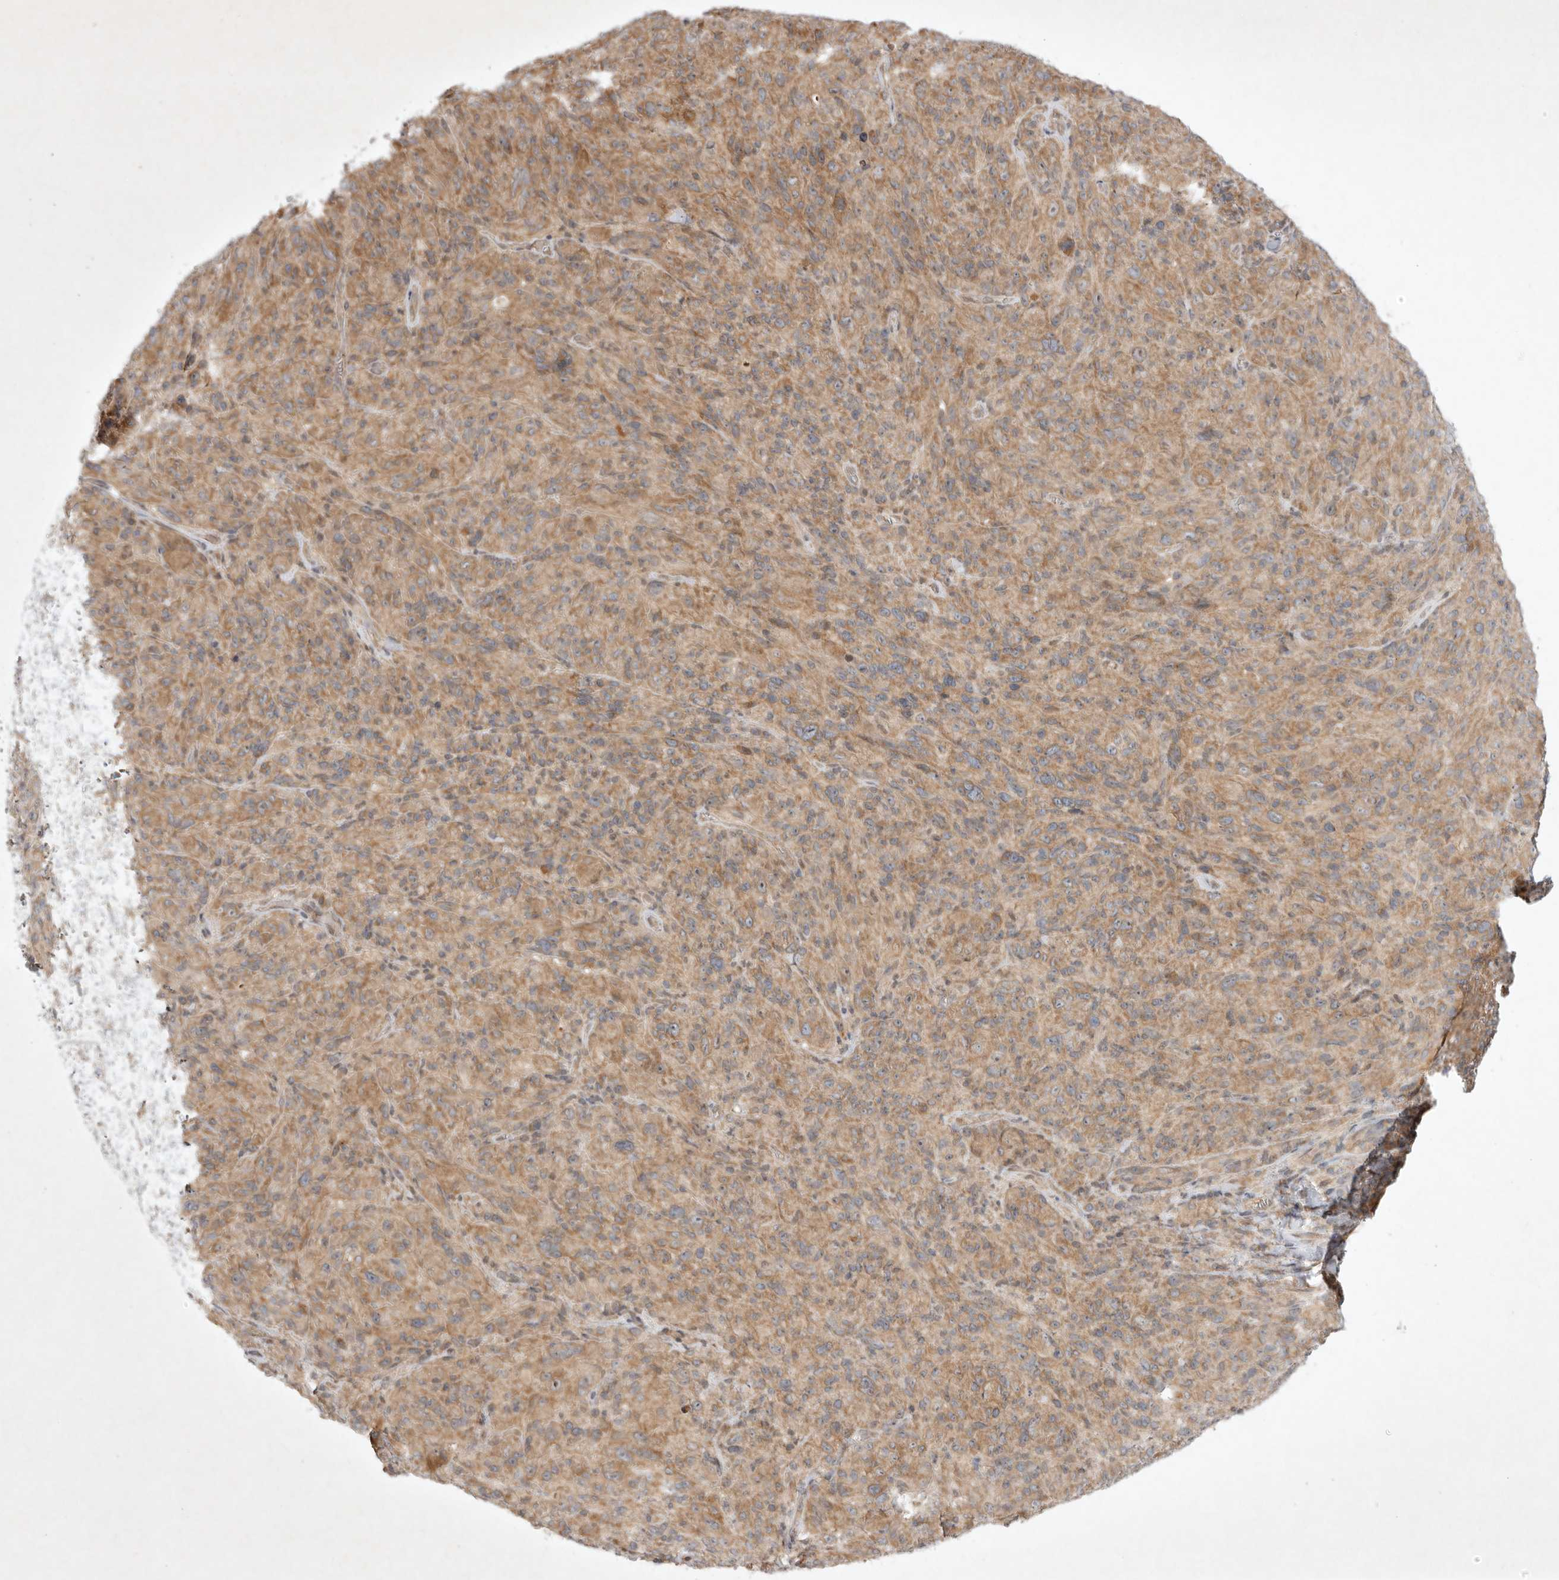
{"staining": {"intensity": "moderate", "quantity": ">75%", "location": "cytoplasmic/membranous"}, "tissue": "melanoma", "cell_type": "Tumor cells", "image_type": "cancer", "snomed": [{"axis": "morphology", "description": "Malignant melanoma, NOS"}, {"axis": "topography", "description": "Skin of head"}], "caption": "An image of melanoma stained for a protein exhibits moderate cytoplasmic/membranous brown staining in tumor cells.", "gene": "EIF2AK1", "patient": {"sex": "male", "age": 96}}